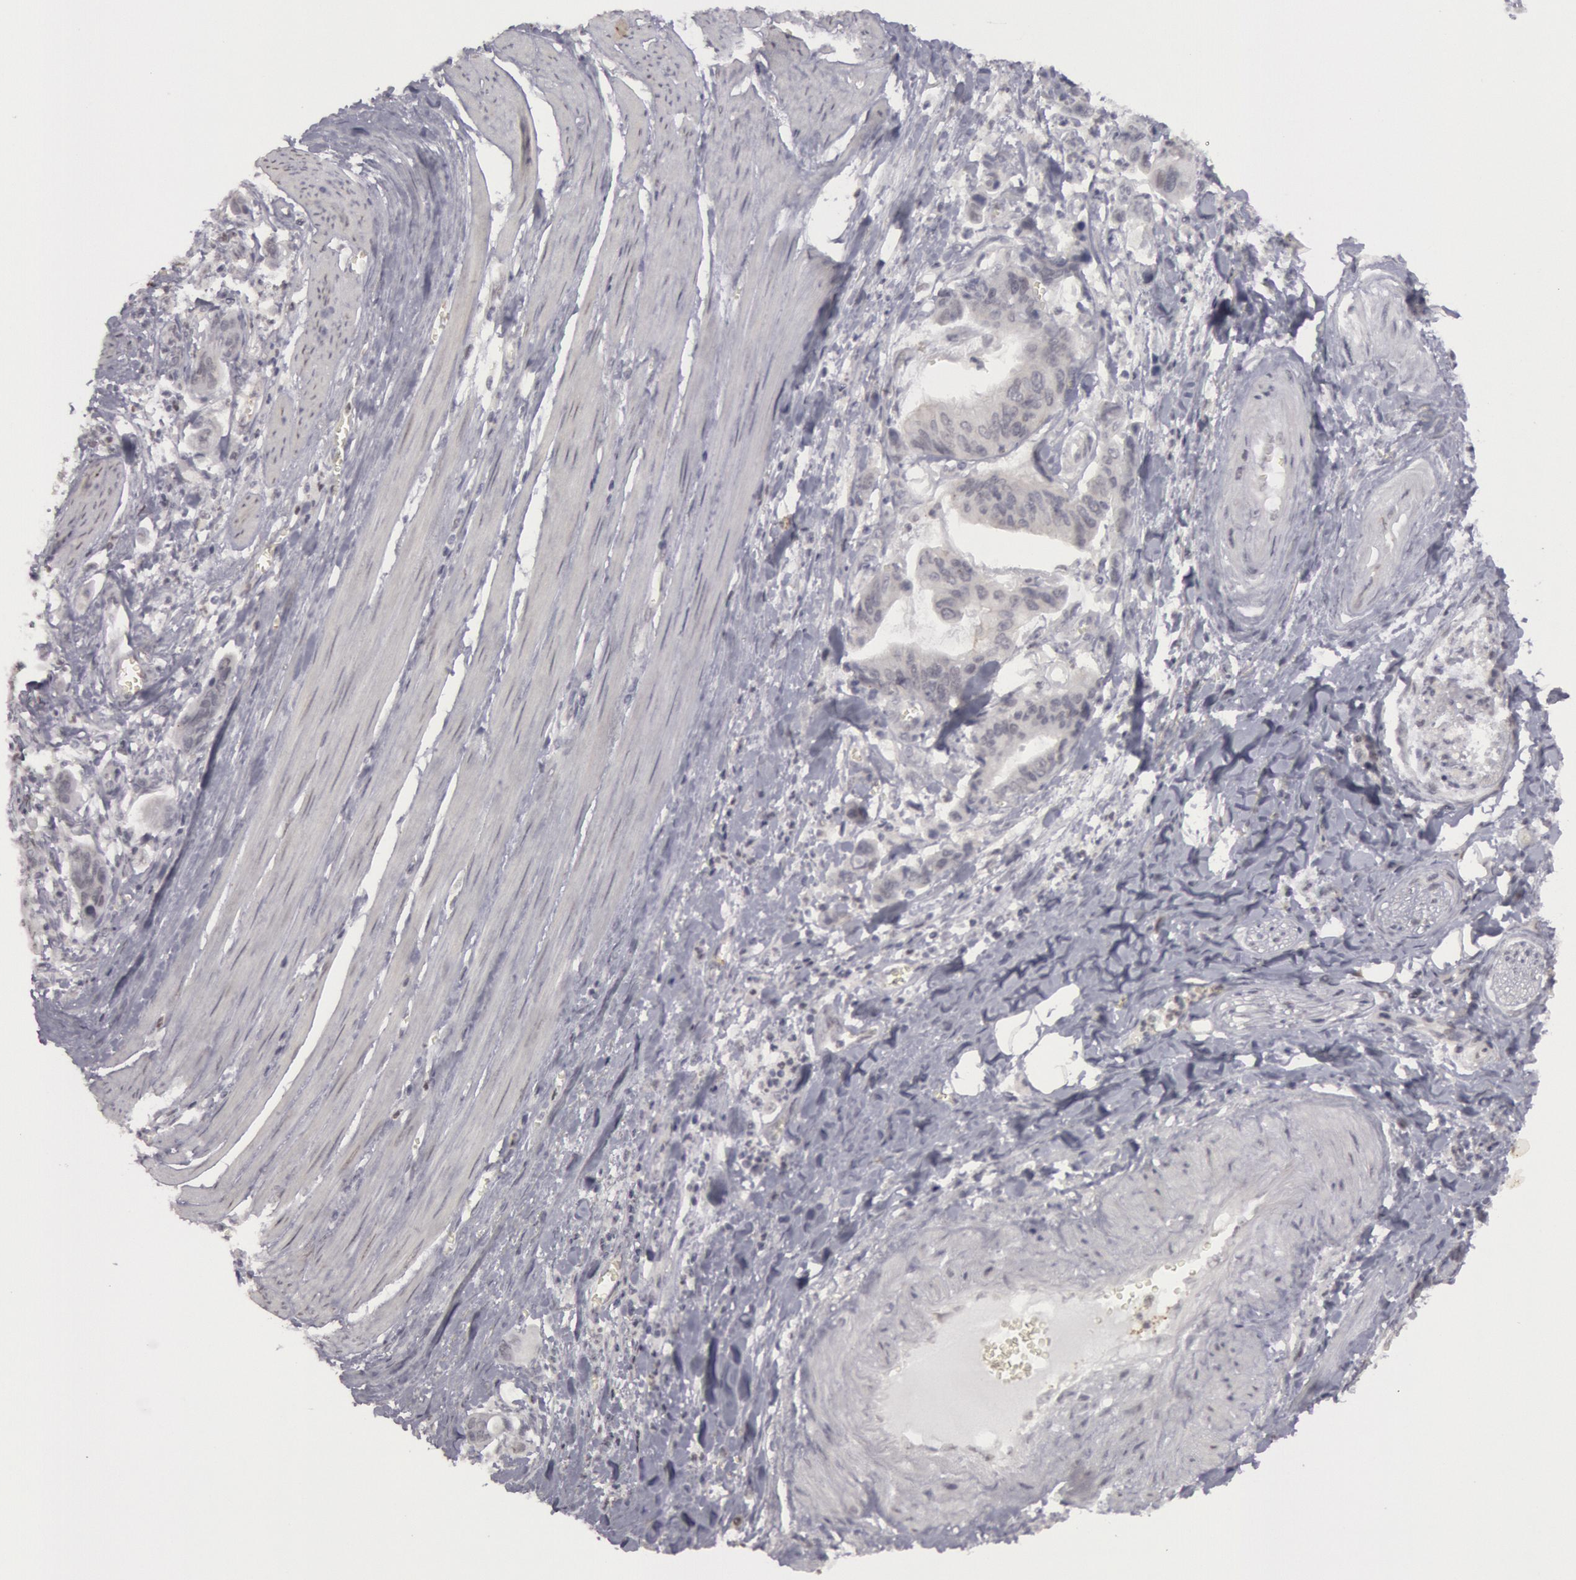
{"staining": {"intensity": "negative", "quantity": "none", "location": "none"}, "tissue": "stomach cancer", "cell_type": "Tumor cells", "image_type": "cancer", "snomed": [{"axis": "morphology", "description": "Adenocarcinoma, NOS"}, {"axis": "topography", "description": "Stomach, upper"}], "caption": "Adenocarcinoma (stomach) stained for a protein using immunohistochemistry demonstrates no expression tumor cells.", "gene": "RIMBP3C", "patient": {"sex": "male", "age": 80}}